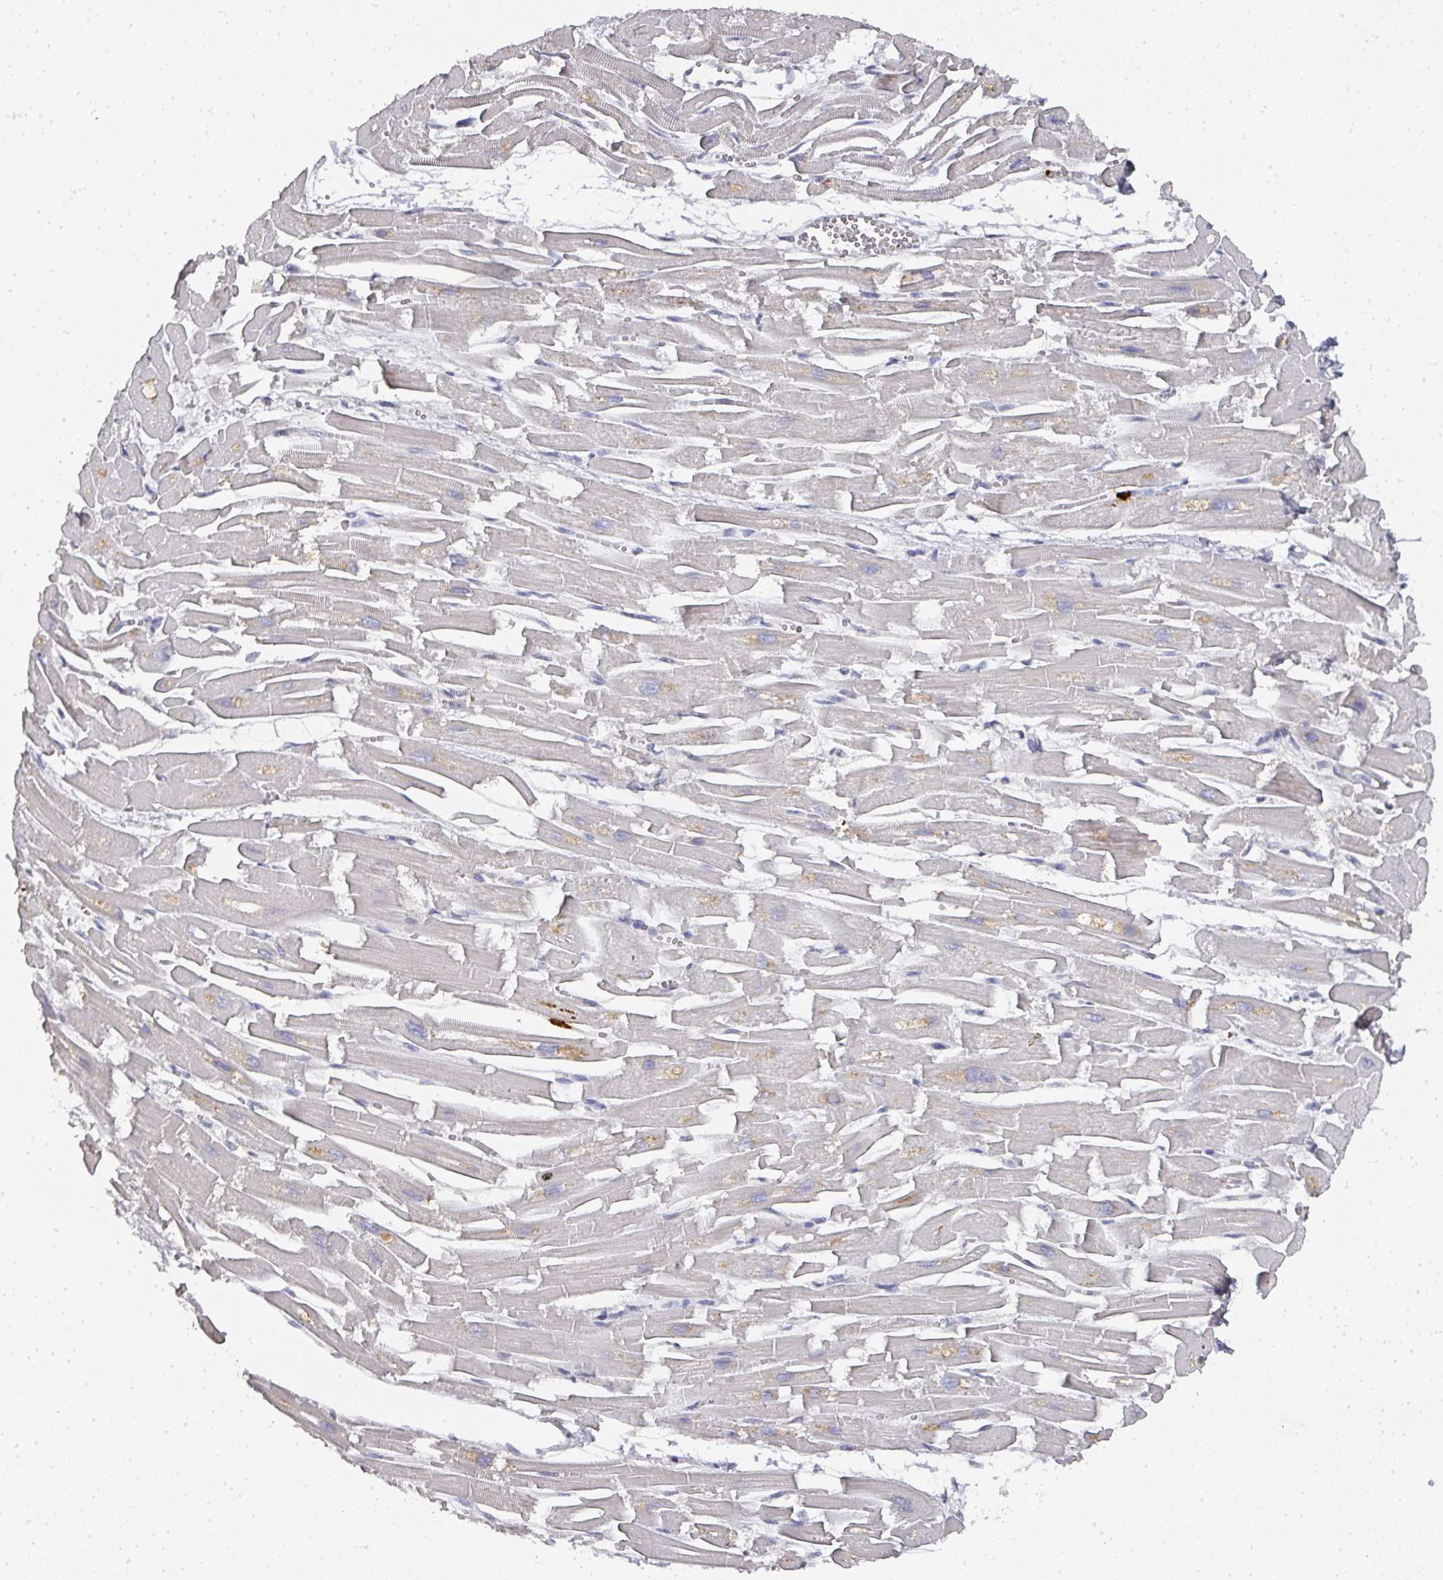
{"staining": {"intensity": "weak", "quantity": "<25%", "location": "cytoplasmic/membranous"}, "tissue": "heart muscle", "cell_type": "Cardiomyocytes", "image_type": "normal", "snomed": [{"axis": "morphology", "description": "Normal tissue, NOS"}, {"axis": "topography", "description": "Heart"}], "caption": "An image of heart muscle stained for a protein shows no brown staining in cardiomyocytes. (Stains: DAB (3,3'-diaminobenzidine) IHC with hematoxylin counter stain, Microscopy: brightfield microscopy at high magnification).", "gene": "CAMP", "patient": {"sex": "male", "age": 54}}